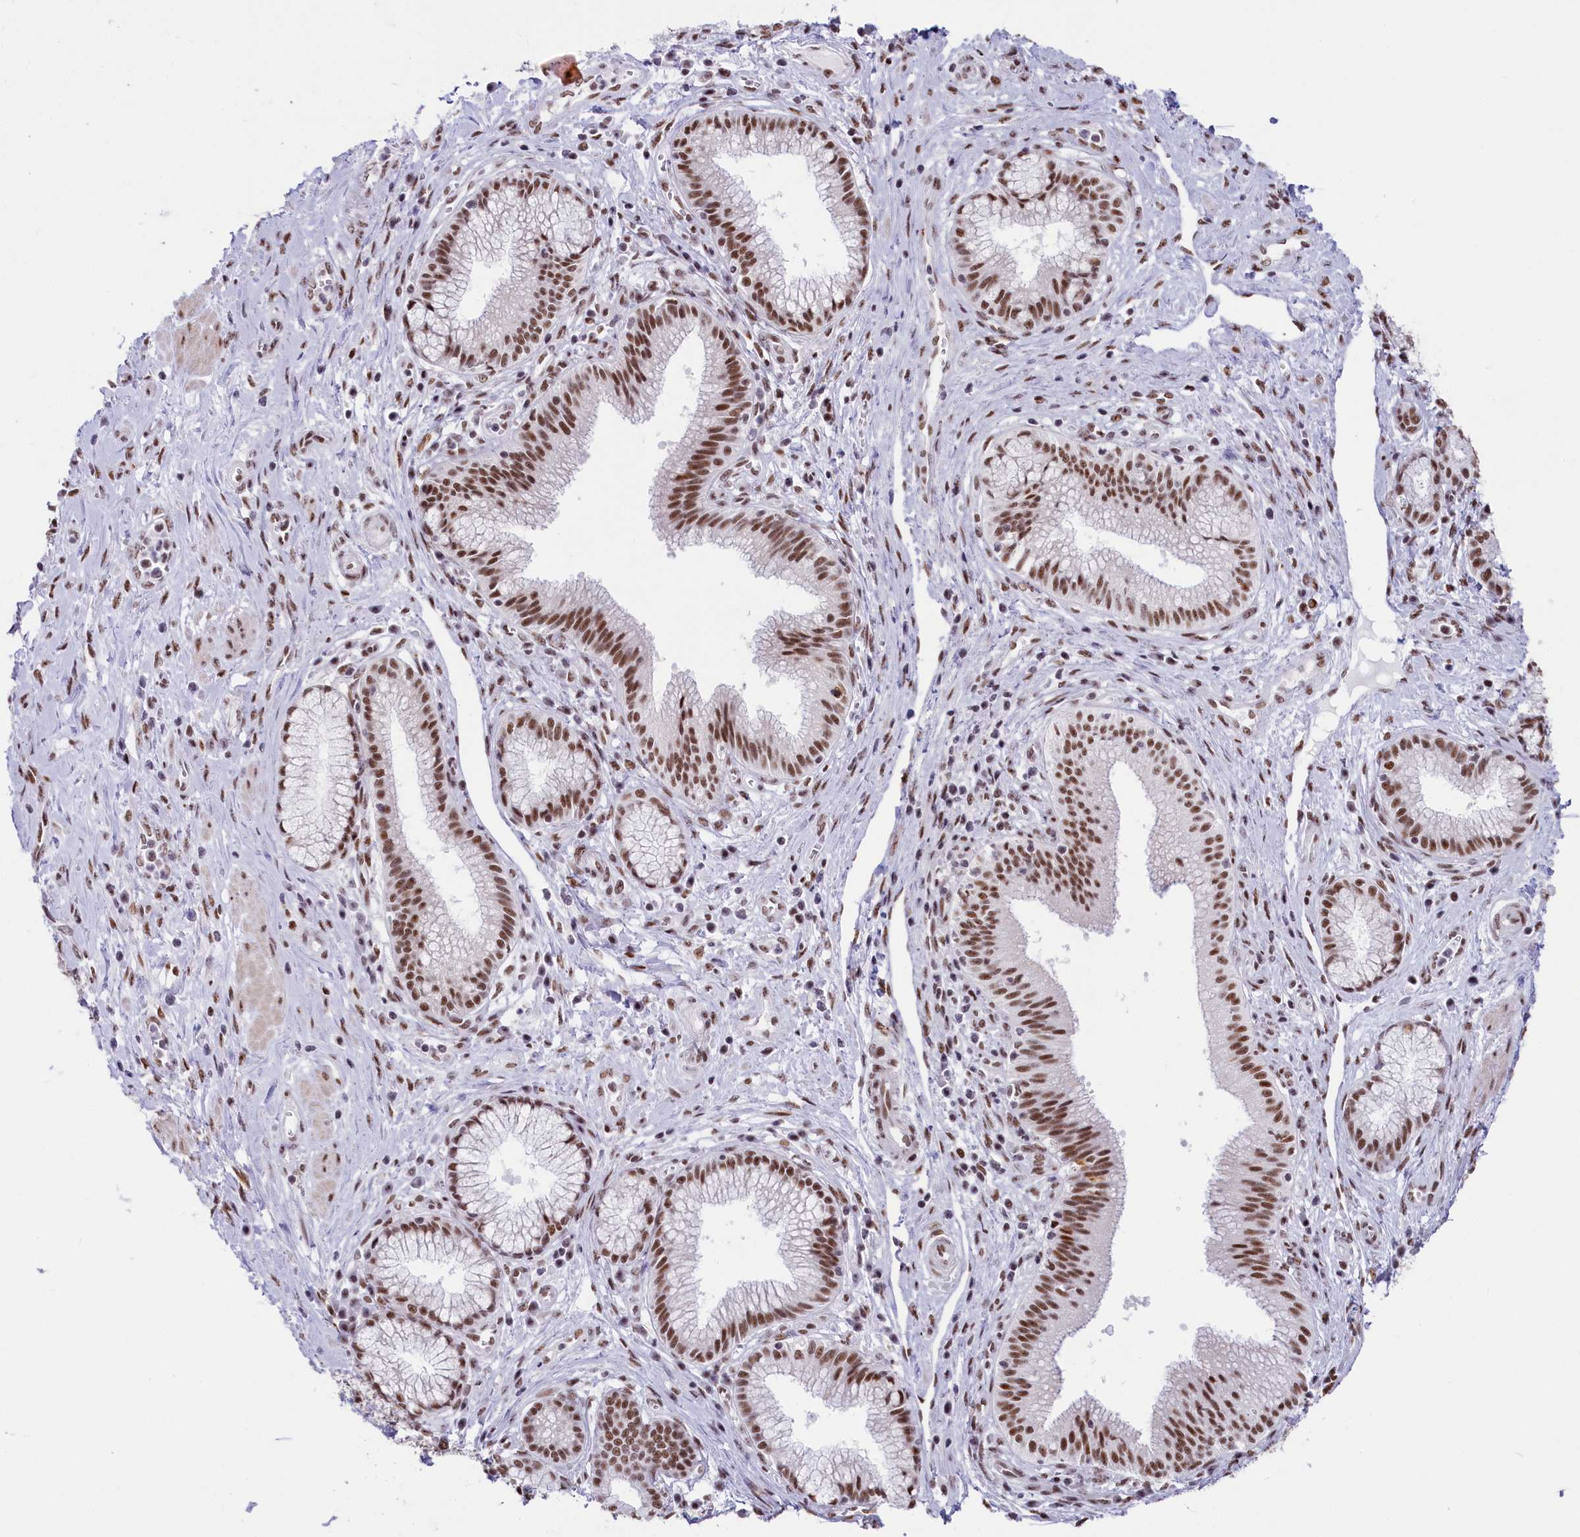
{"staining": {"intensity": "moderate", "quantity": ">75%", "location": "nuclear"}, "tissue": "pancreatic cancer", "cell_type": "Tumor cells", "image_type": "cancer", "snomed": [{"axis": "morphology", "description": "Adenocarcinoma, NOS"}, {"axis": "topography", "description": "Pancreas"}], "caption": "Immunohistochemistry photomicrograph of pancreatic cancer (adenocarcinoma) stained for a protein (brown), which exhibits medium levels of moderate nuclear expression in about >75% of tumor cells.", "gene": "SNRNP70", "patient": {"sex": "male", "age": 72}}